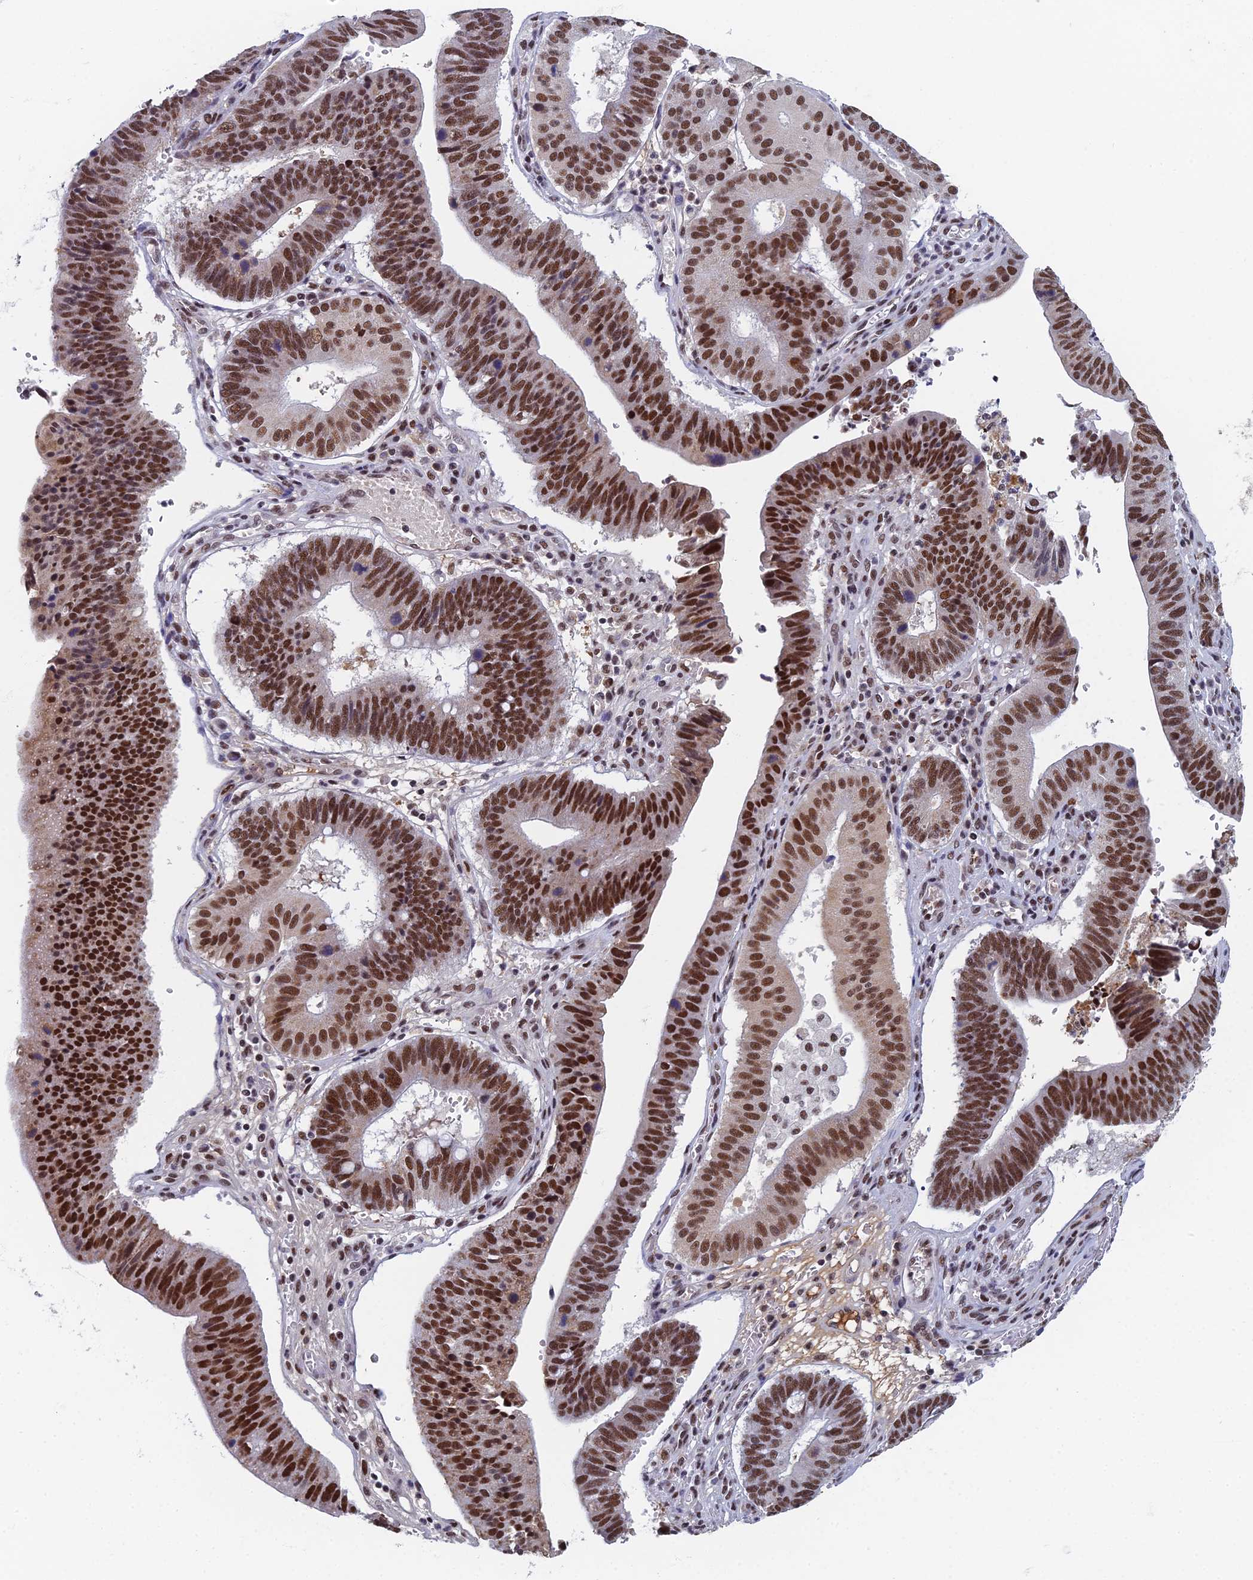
{"staining": {"intensity": "moderate", "quantity": ">75%", "location": "nuclear"}, "tissue": "stomach cancer", "cell_type": "Tumor cells", "image_type": "cancer", "snomed": [{"axis": "morphology", "description": "Adenocarcinoma, NOS"}, {"axis": "topography", "description": "Stomach"}], "caption": "Immunohistochemistry image of neoplastic tissue: human stomach adenocarcinoma stained using IHC displays medium levels of moderate protein expression localized specifically in the nuclear of tumor cells, appearing as a nuclear brown color.", "gene": "TAF13", "patient": {"sex": "male", "age": 59}}